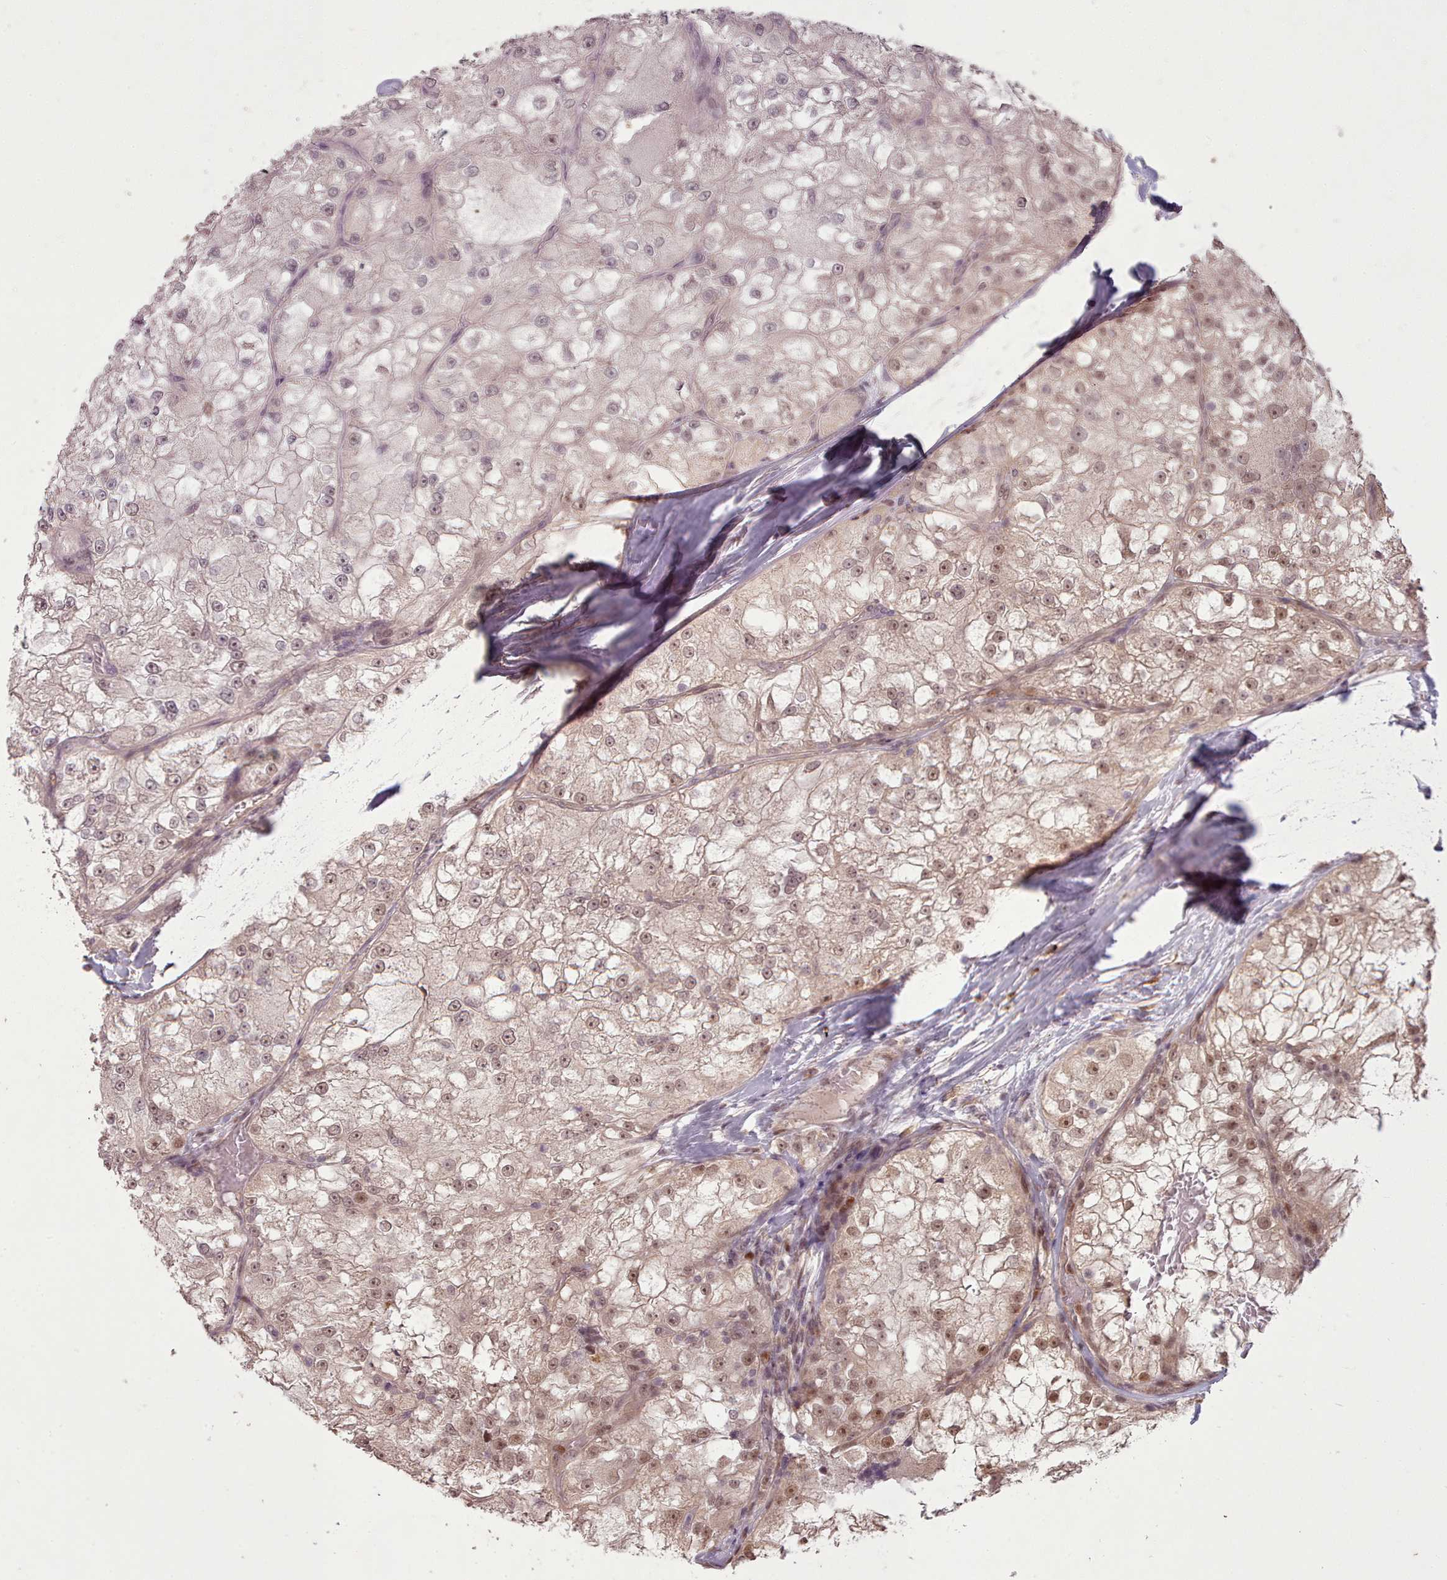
{"staining": {"intensity": "moderate", "quantity": "25%-75%", "location": "nuclear"}, "tissue": "renal cancer", "cell_type": "Tumor cells", "image_type": "cancer", "snomed": [{"axis": "morphology", "description": "Adenocarcinoma, NOS"}, {"axis": "topography", "description": "Kidney"}], "caption": "IHC (DAB) staining of adenocarcinoma (renal) shows moderate nuclear protein expression in about 25%-75% of tumor cells.", "gene": "CDC6", "patient": {"sex": "female", "age": 72}}